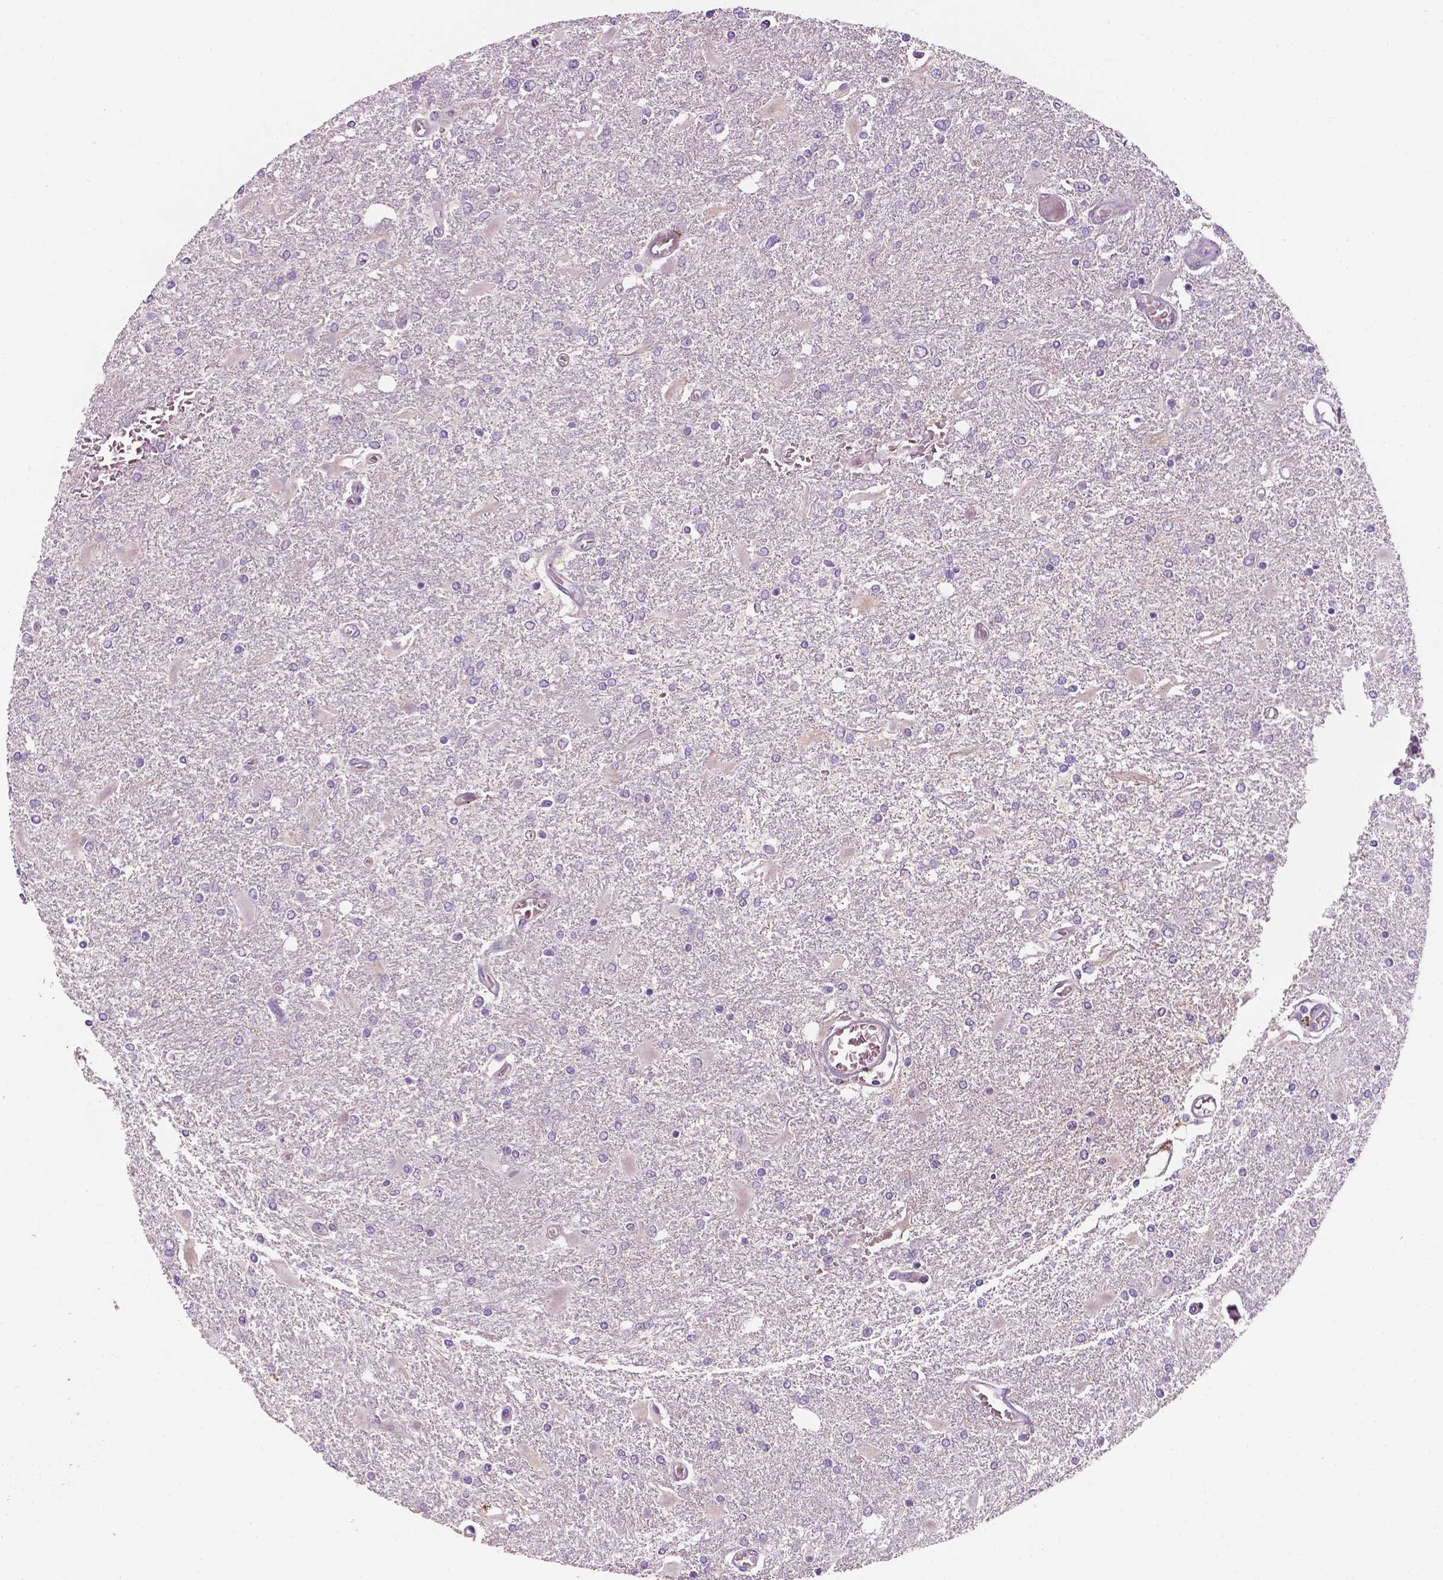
{"staining": {"intensity": "negative", "quantity": "none", "location": "none"}, "tissue": "glioma", "cell_type": "Tumor cells", "image_type": "cancer", "snomed": [{"axis": "morphology", "description": "Glioma, malignant, High grade"}, {"axis": "topography", "description": "Cerebral cortex"}], "caption": "Malignant glioma (high-grade) was stained to show a protein in brown. There is no significant staining in tumor cells.", "gene": "FBLN1", "patient": {"sex": "male", "age": 79}}